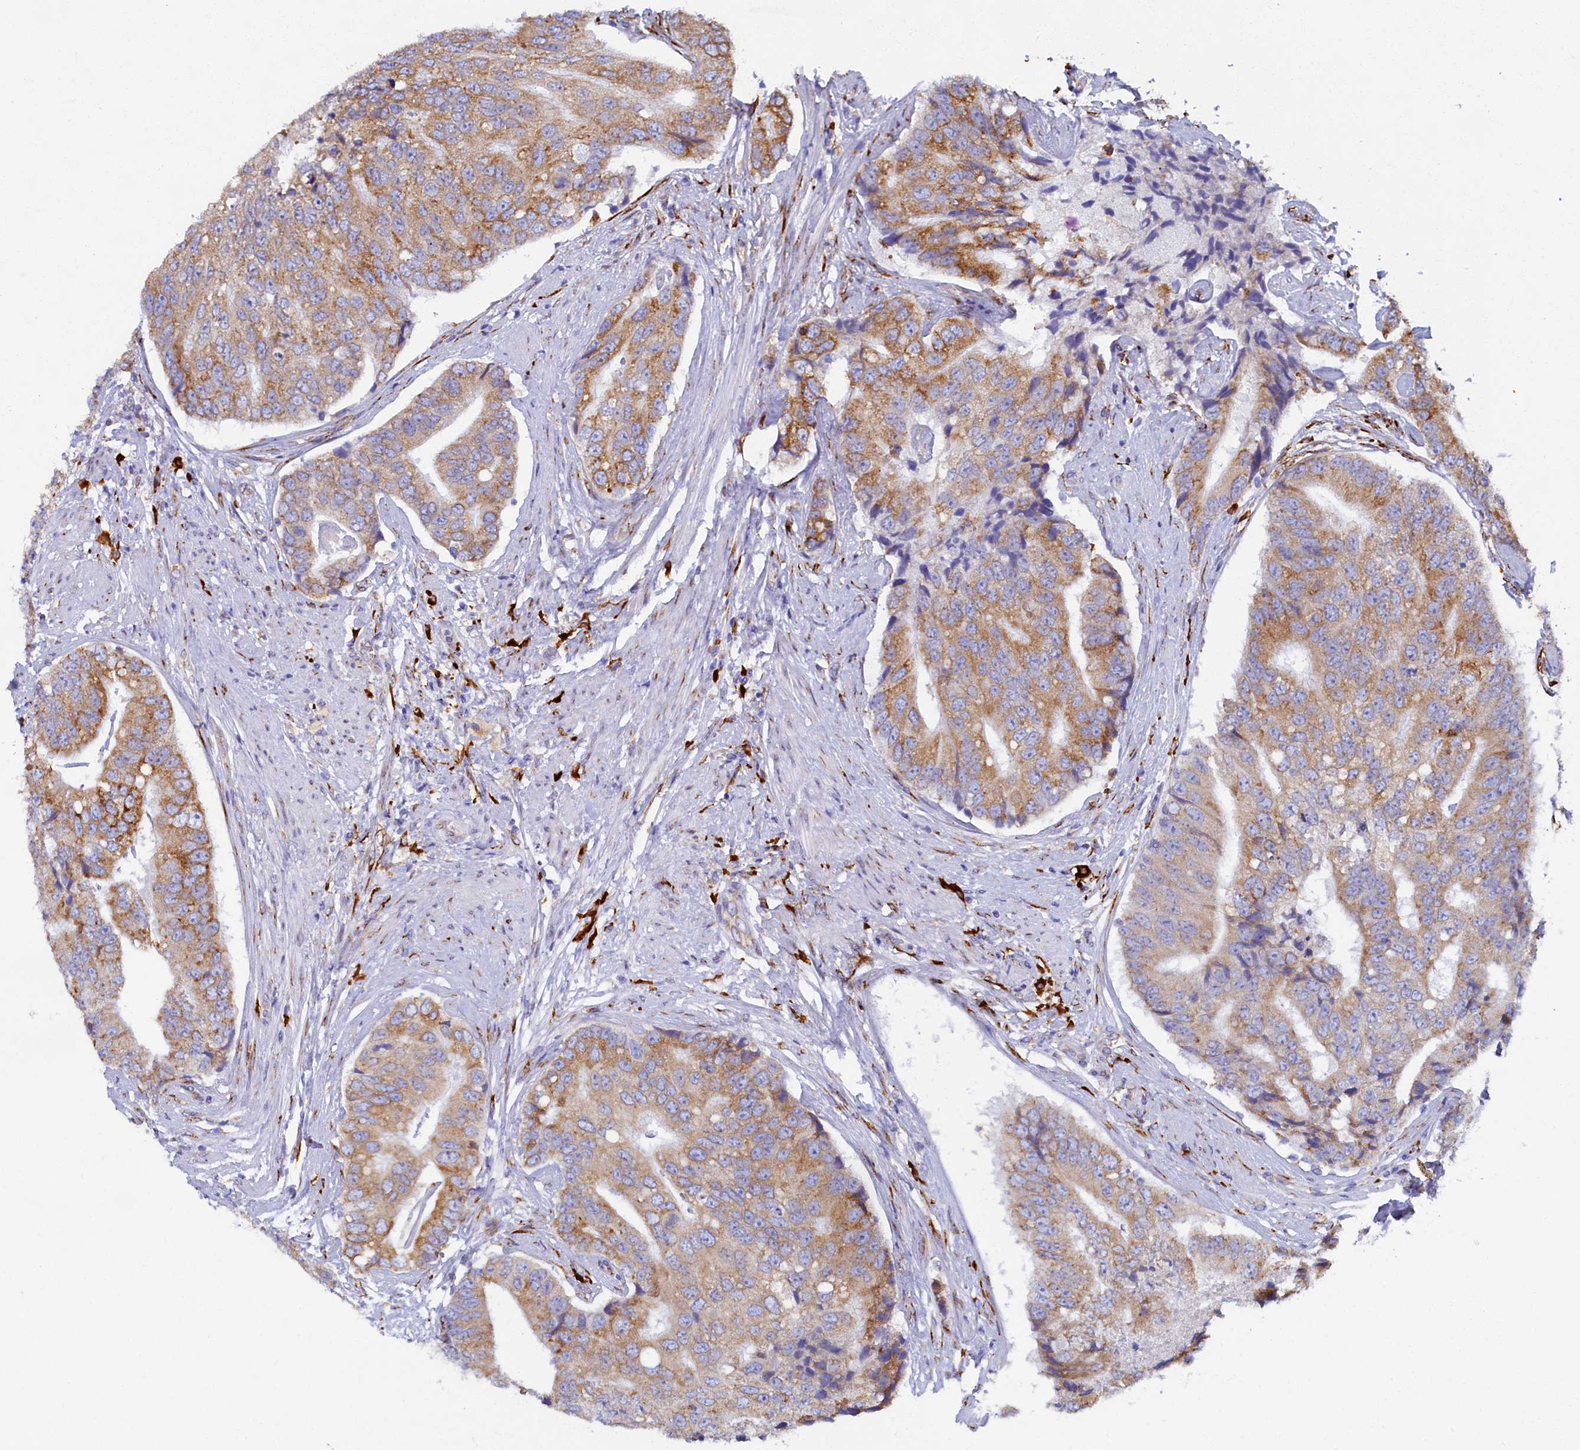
{"staining": {"intensity": "moderate", "quantity": ">75%", "location": "cytoplasmic/membranous"}, "tissue": "prostate cancer", "cell_type": "Tumor cells", "image_type": "cancer", "snomed": [{"axis": "morphology", "description": "Adenocarcinoma, High grade"}, {"axis": "topography", "description": "Prostate"}], "caption": "An IHC photomicrograph of neoplastic tissue is shown. Protein staining in brown labels moderate cytoplasmic/membranous positivity in prostate cancer (high-grade adenocarcinoma) within tumor cells.", "gene": "TMEM18", "patient": {"sex": "male", "age": 70}}